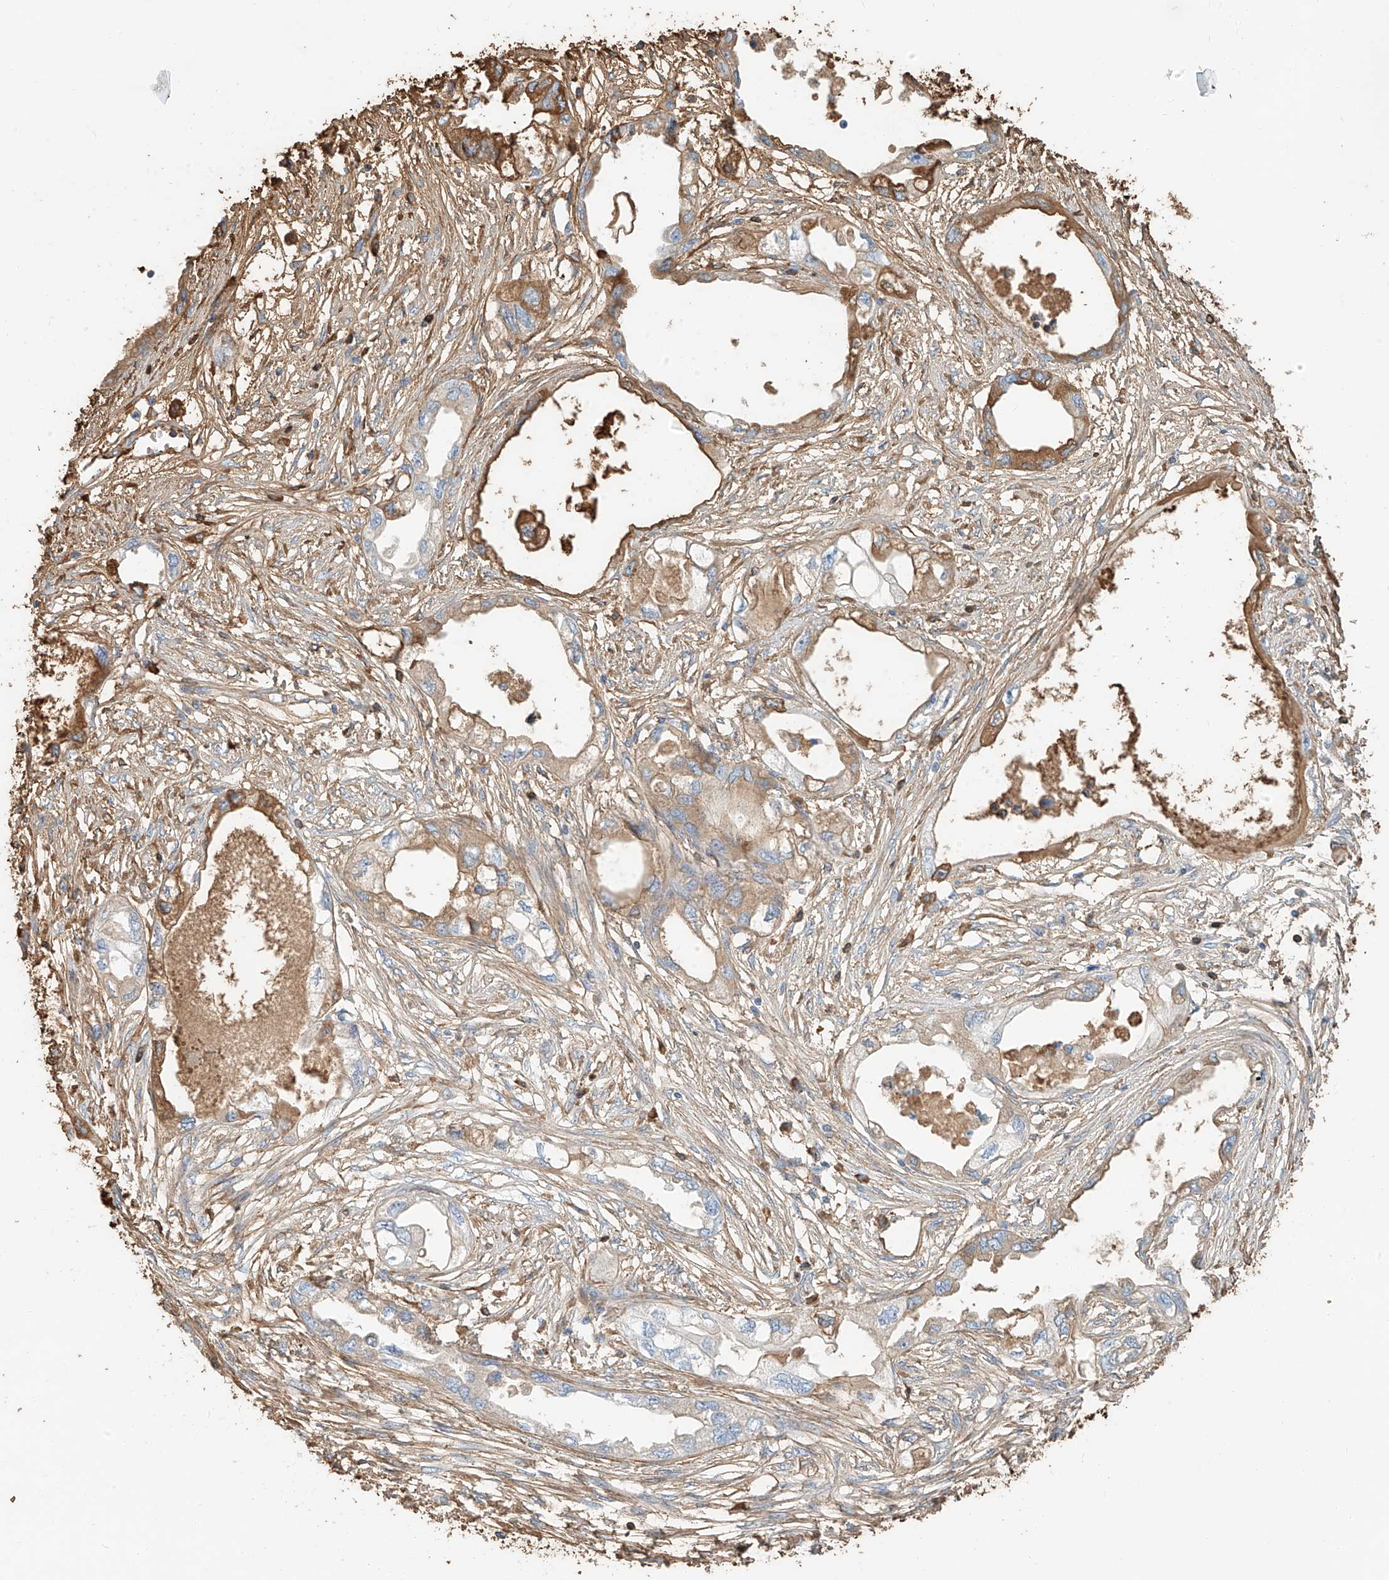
{"staining": {"intensity": "moderate", "quantity": "<25%", "location": "cytoplasmic/membranous"}, "tissue": "endometrial cancer", "cell_type": "Tumor cells", "image_type": "cancer", "snomed": [{"axis": "morphology", "description": "Adenocarcinoma, NOS"}, {"axis": "morphology", "description": "Adenocarcinoma, metastatic, NOS"}, {"axis": "topography", "description": "Adipose tissue"}, {"axis": "topography", "description": "Endometrium"}], "caption": "Protein analysis of endometrial cancer (adenocarcinoma) tissue reveals moderate cytoplasmic/membranous staining in approximately <25% of tumor cells.", "gene": "ZFP30", "patient": {"sex": "female", "age": 67}}